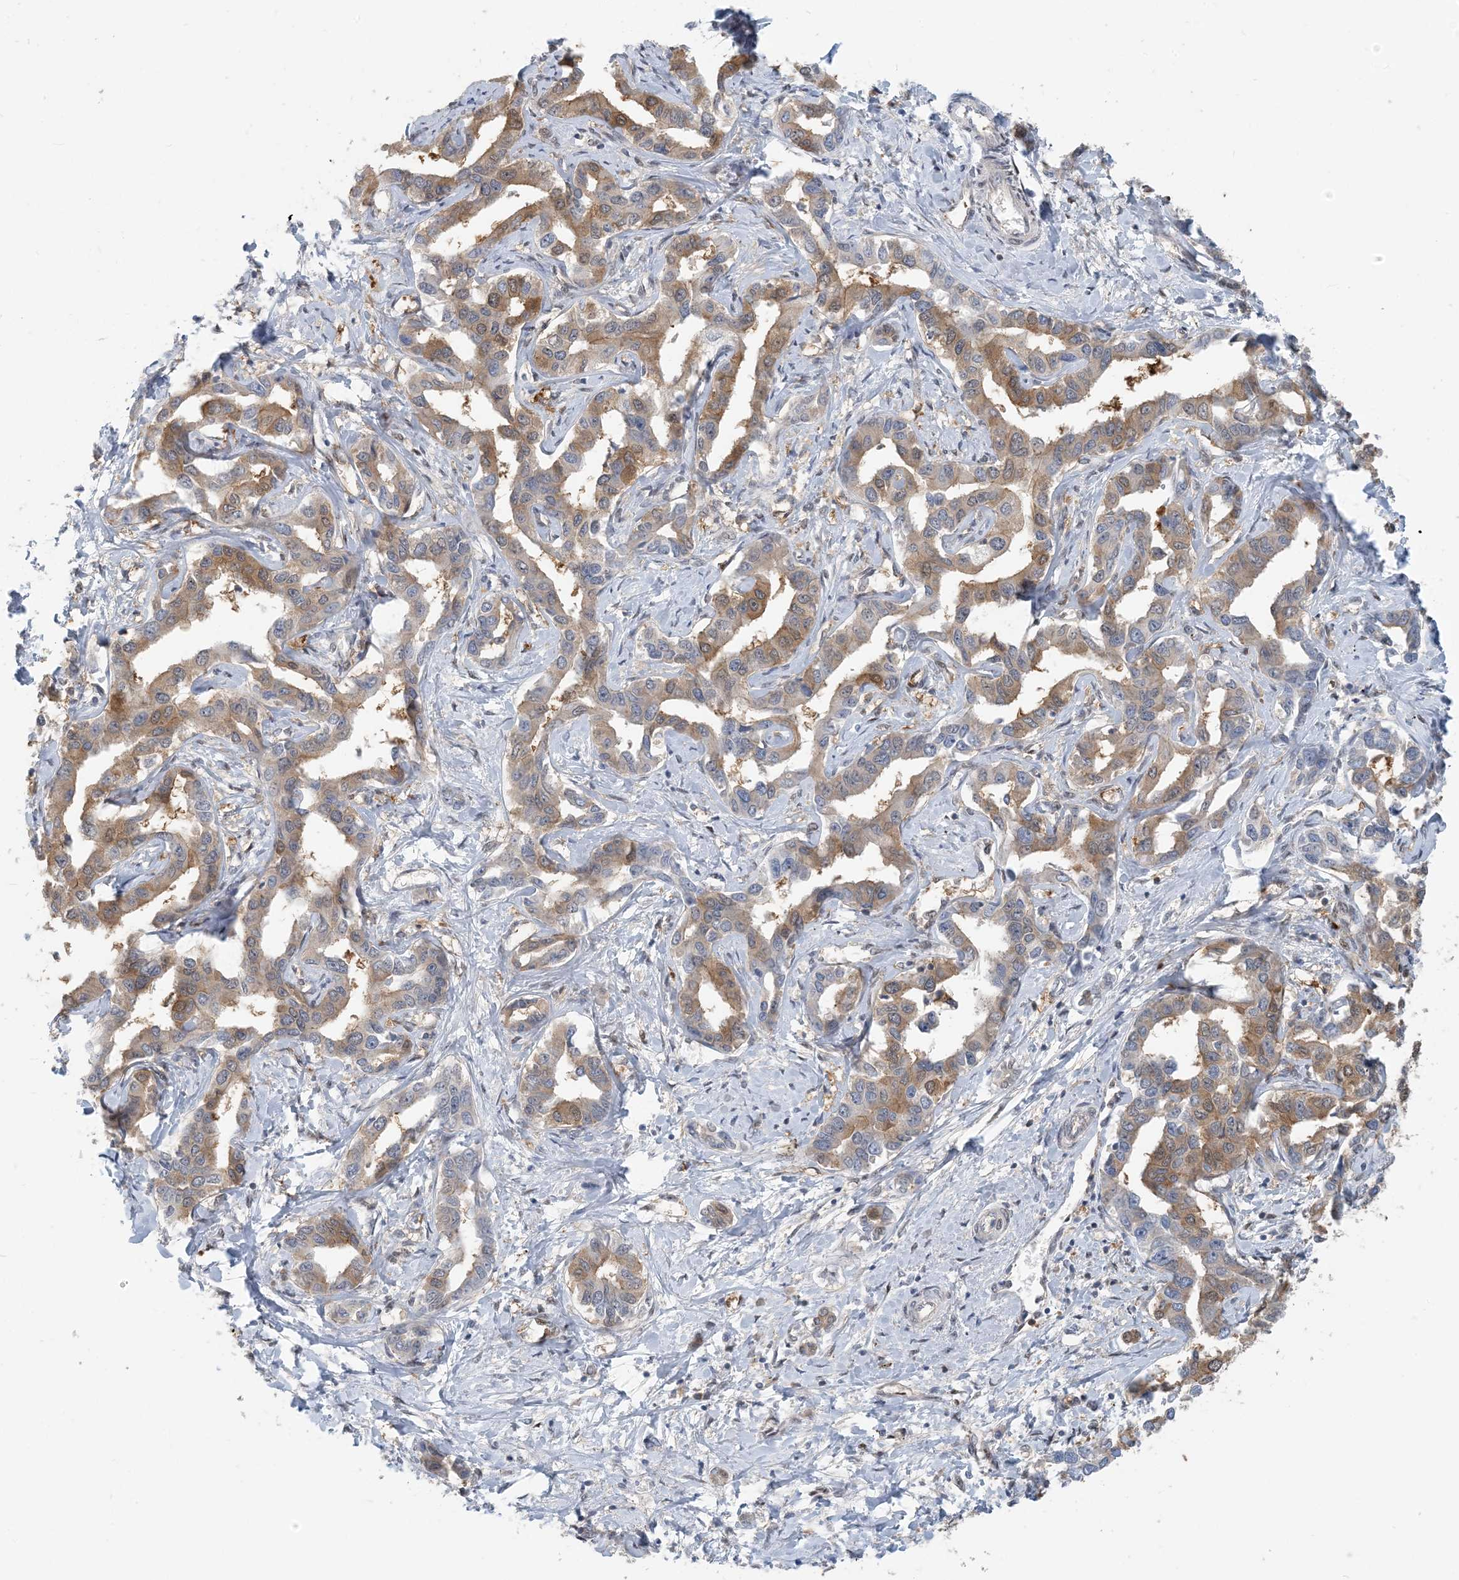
{"staining": {"intensity": "moderate", "quantity": ">75%", "location": "cytoplasmic/membranous"}, "tissue": "liver cancer", "cell_type": "Tumor cells", "image_type": "cancer", "snomed": [{"axis": "morphology", "description": "Cholangiocarcinoma"}, {"axis": "topography", "description": "Liver"}], "caption": "A high-resolution histopathology image shows immunohistochemistry (IHC) staining of liver cancer (cholangiocarcinoma), which reveals moderate cytoplasmic/membranous staining in about >75% of tumor cells. (DAB (3,3'-diaminobenzidine) IHC, brown staining for protein, blue staining for nuclei).", "gene": "ZC3H12A", "patient": {"sex": "male", "age": 59}}